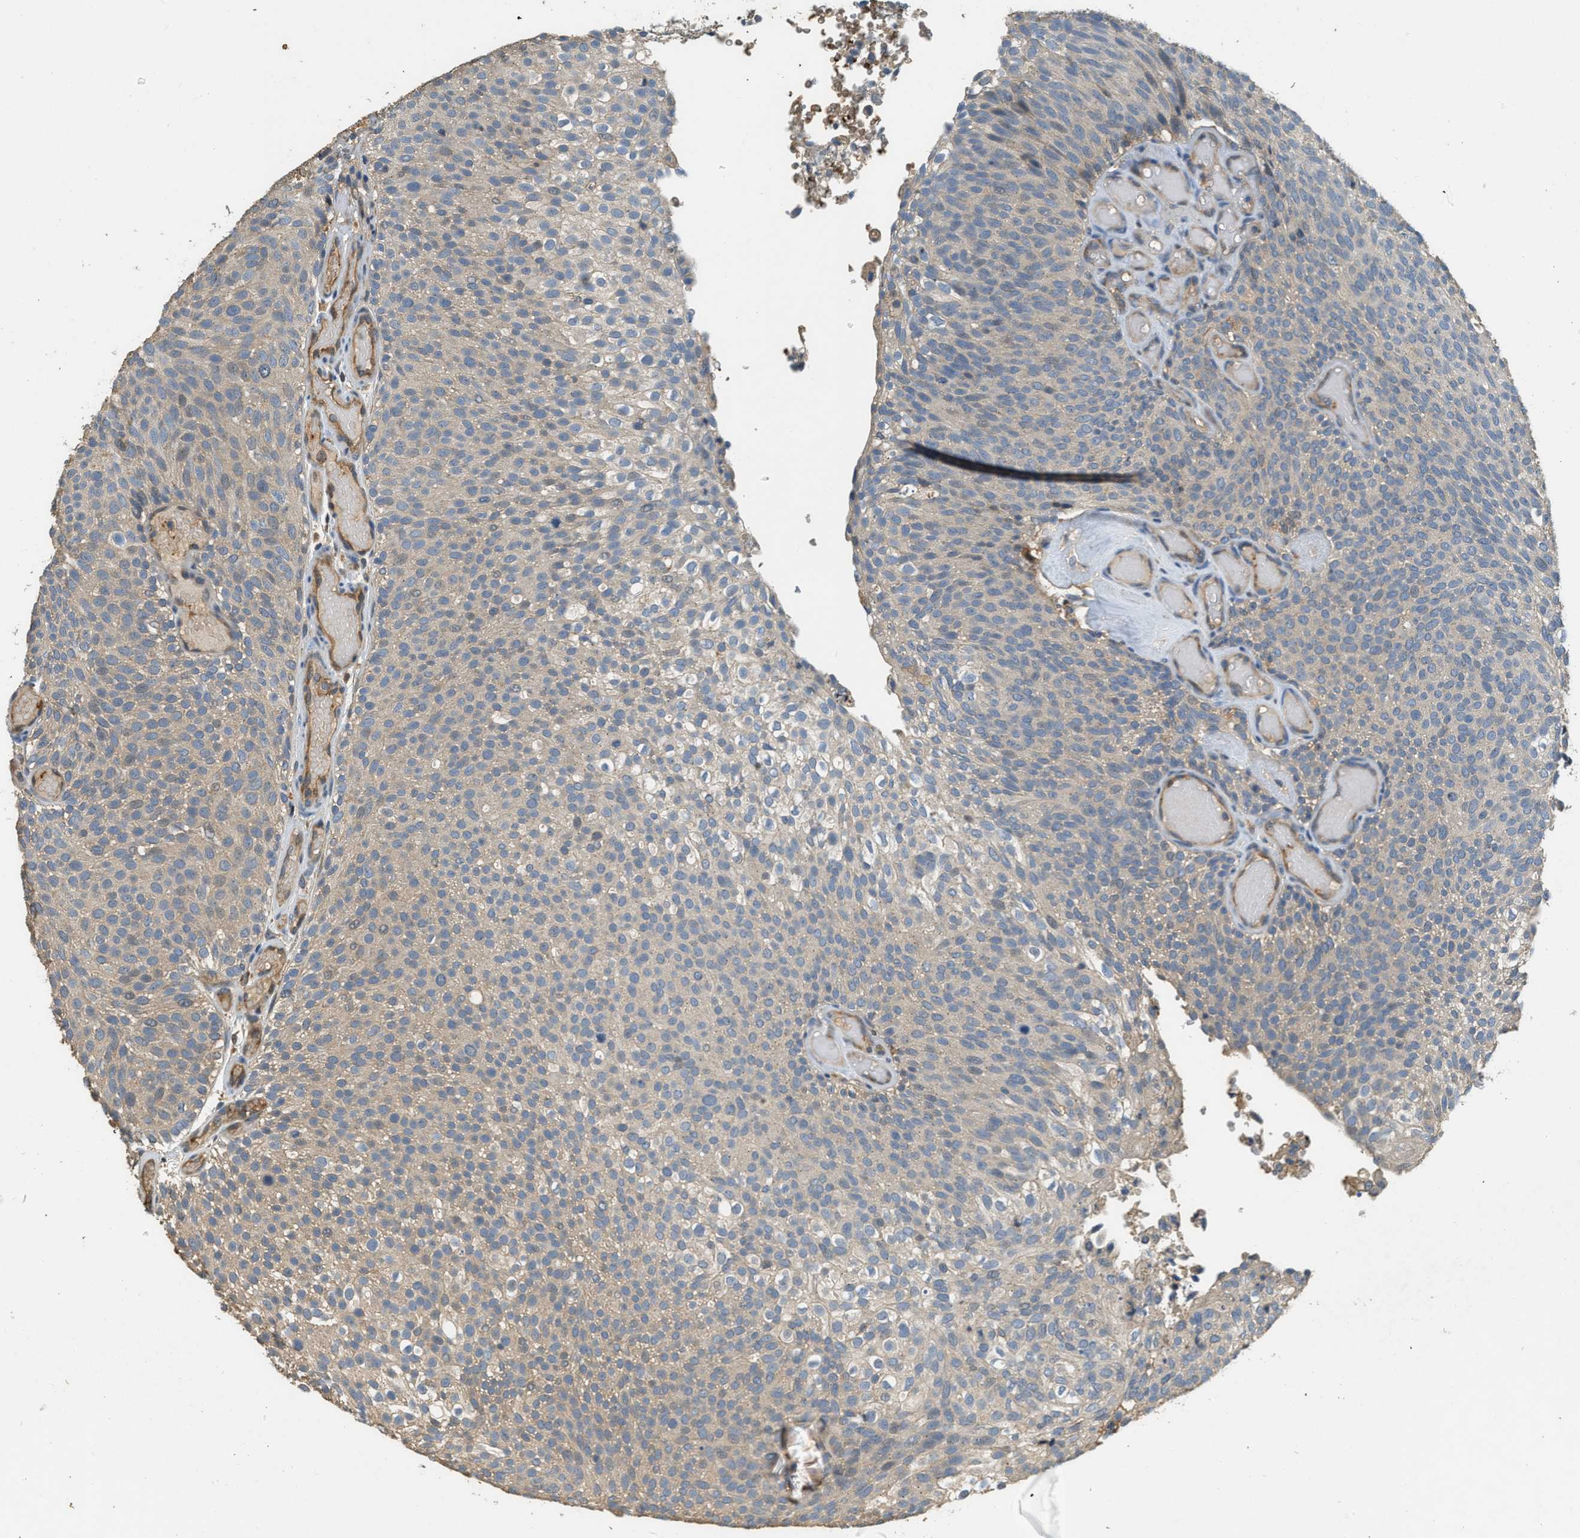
{"staining": {"intensity": "weak", "quantity": "<25%", "location": "cytoplasmic/membranous"}, "tissue": "urothelial cancer", "cell_type": "Tumor cells", "image_type": "cancer", "snomed": [{"axis": "morphology", "description": "Urothelial carcinoma, Low grade"}, {"axis": "topography", "description": "Urinary bladder"}], "caption": "A photomicrograph of human urothelial cancer is negative for staining in tumor cells. (Immunohistochemistry (ihc), brightfield microscopy, high magnification).", "gene": "CFLAR", "patient": {"sex": "male", "age": 78}}